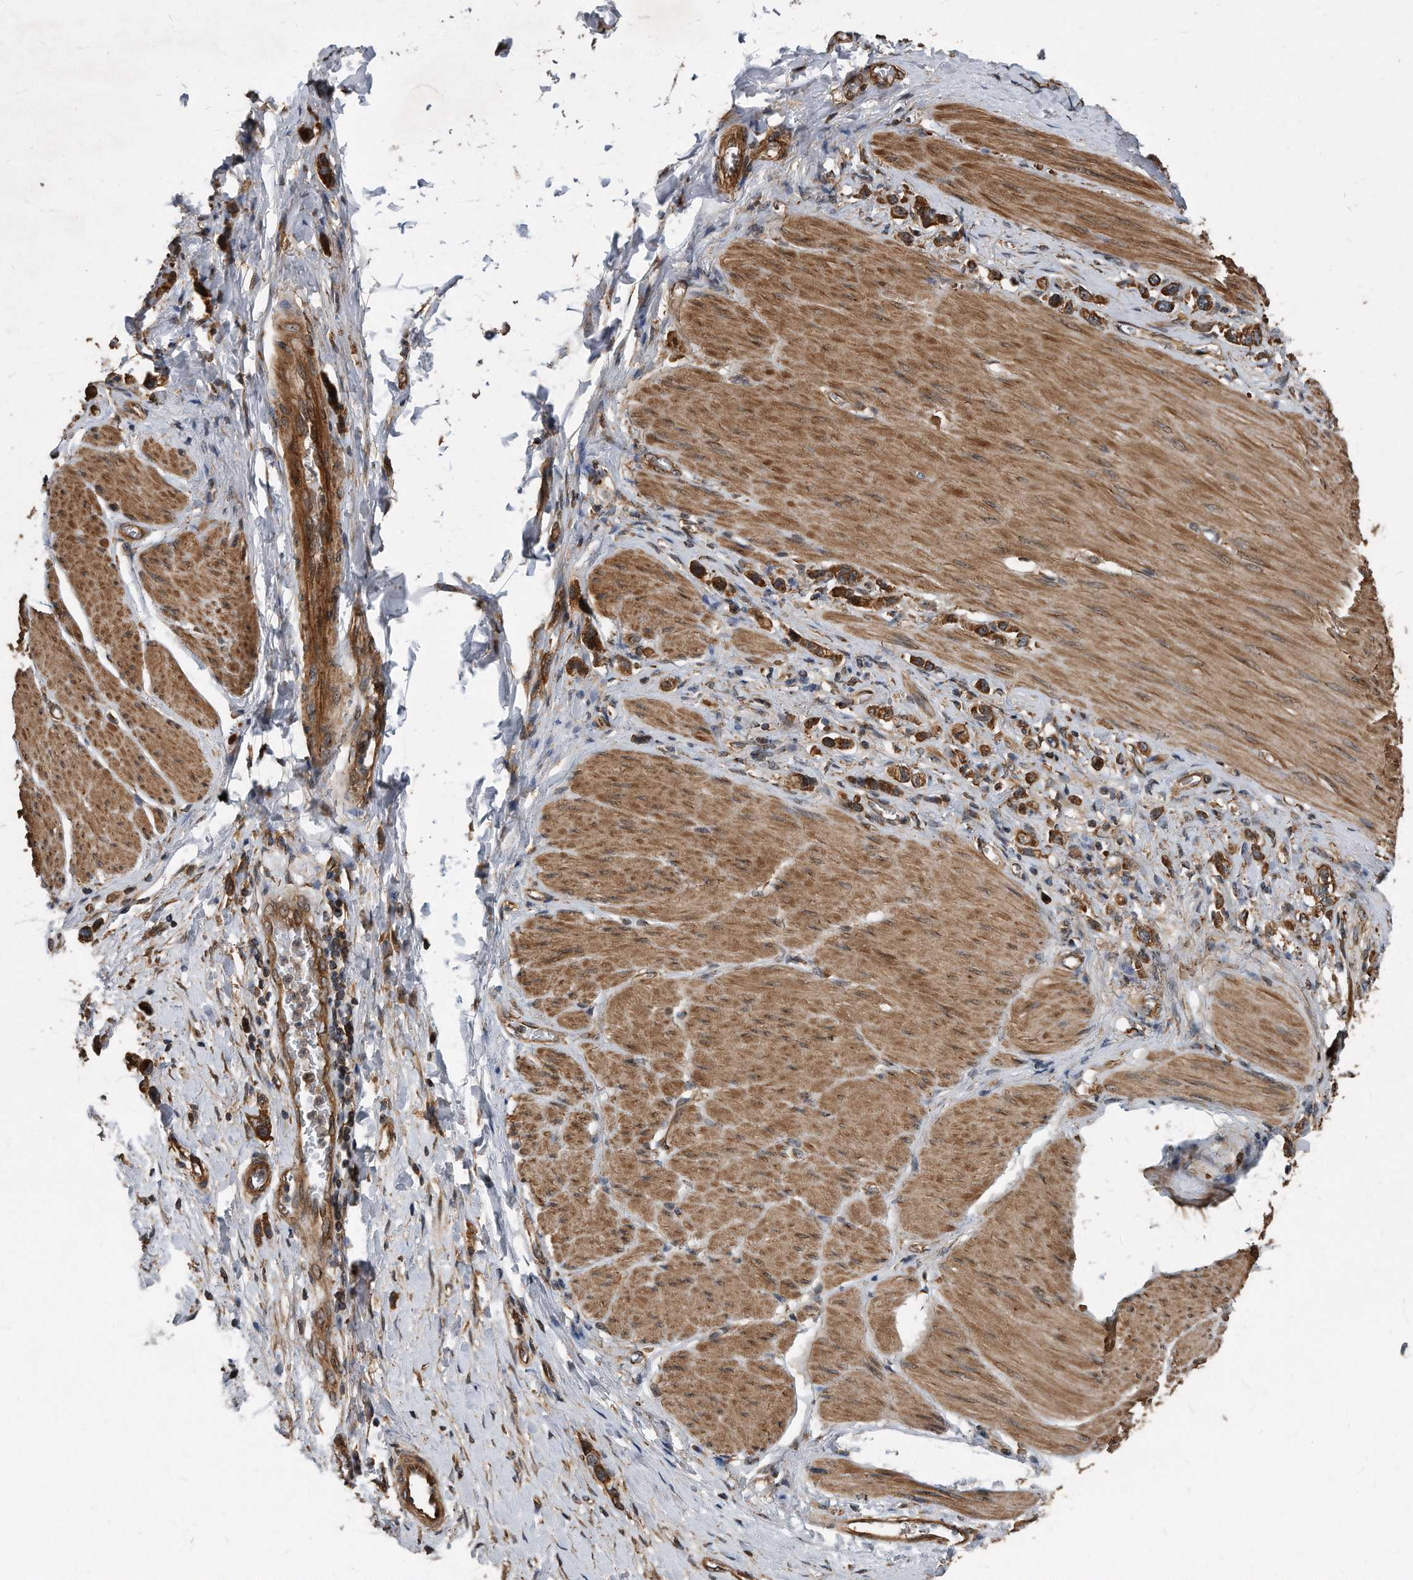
{"staining": {"intensity": "strong", "quantity": ">75%", "location": "cytoplasmic/membranous"}, "tissue": "stomach cancer", "cell_type": "Tumor cells", "image_type": "cancer", "snomed": [{"axis": "morphology", "description": "Adenocarcinoma, NOS"}, {"axis": "topography", "description": "Stomach"}], "caption": "DAB immunohistochemical staining of human stomach adenocarcinoma shows strong cytoplasmic/membranous protein positivity in about >75% of tumor cells.", "gene": "FAM136A", "patient": {"sex": "female", "age": 65}}